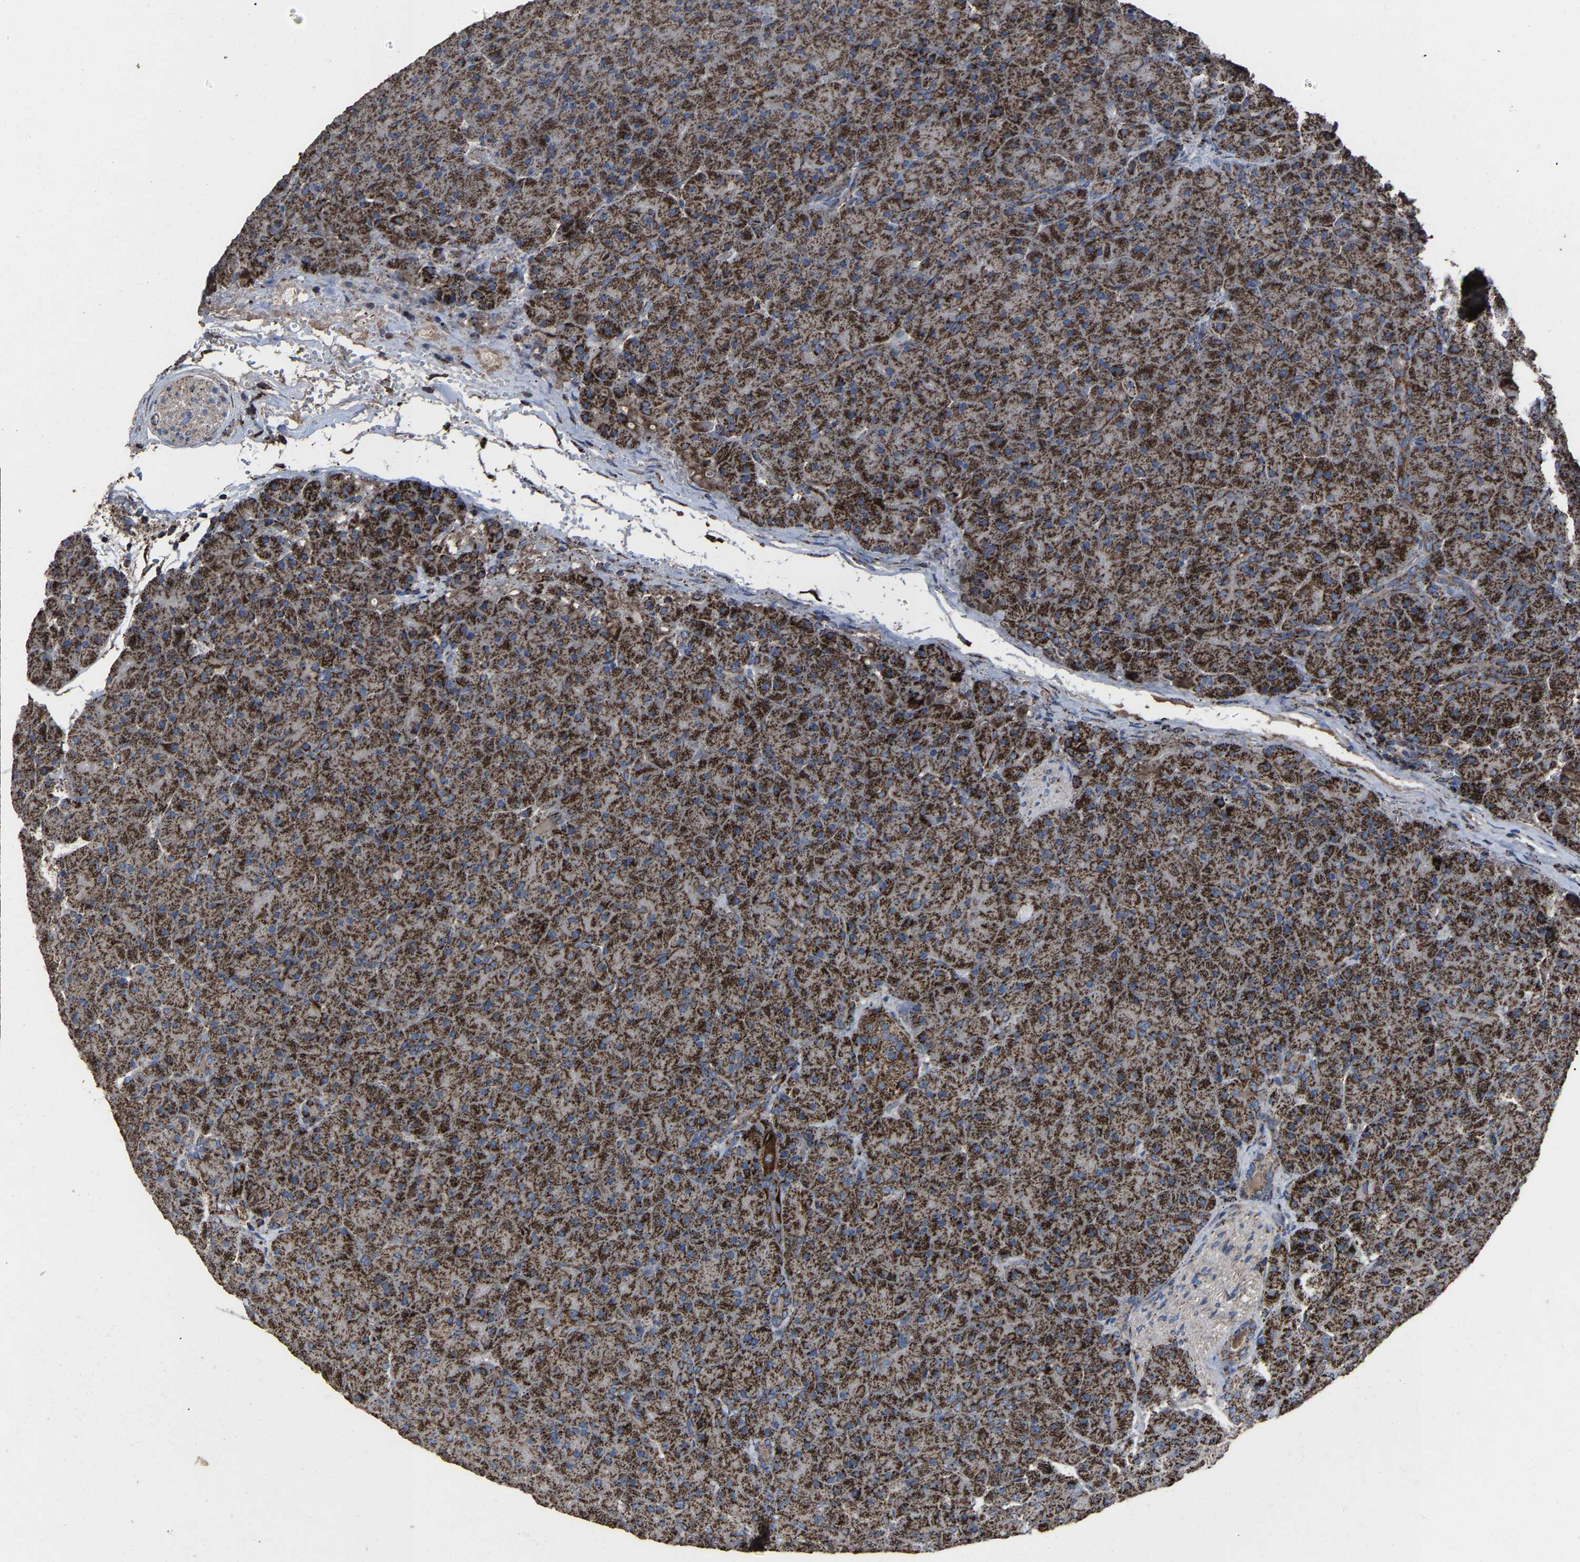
{"staining": {"intensity": "strong", "quantity": ">75%", "location": "cytoplasmic/membranous"}, "tissue": "pancreas", "cell_type": "Exocrine glandular cells", "image_type": "normal", "snomed": [{"axis": "morphology", "description": "Normal tissue, NOS"}, {"axis": "topography", "description": "Pancreas"}], "caption": "Unremarkable pancreas shows strong cytoplasmic/membranous positivity in about >75% of exocrine glandular cells The protein is stained brown, and the nuclei are stained in blue (DAB IHC with brightfield microscopy, high magnification)..", "gene": "NDUFV3", "patient": {"sex": "male", "age": 66}}